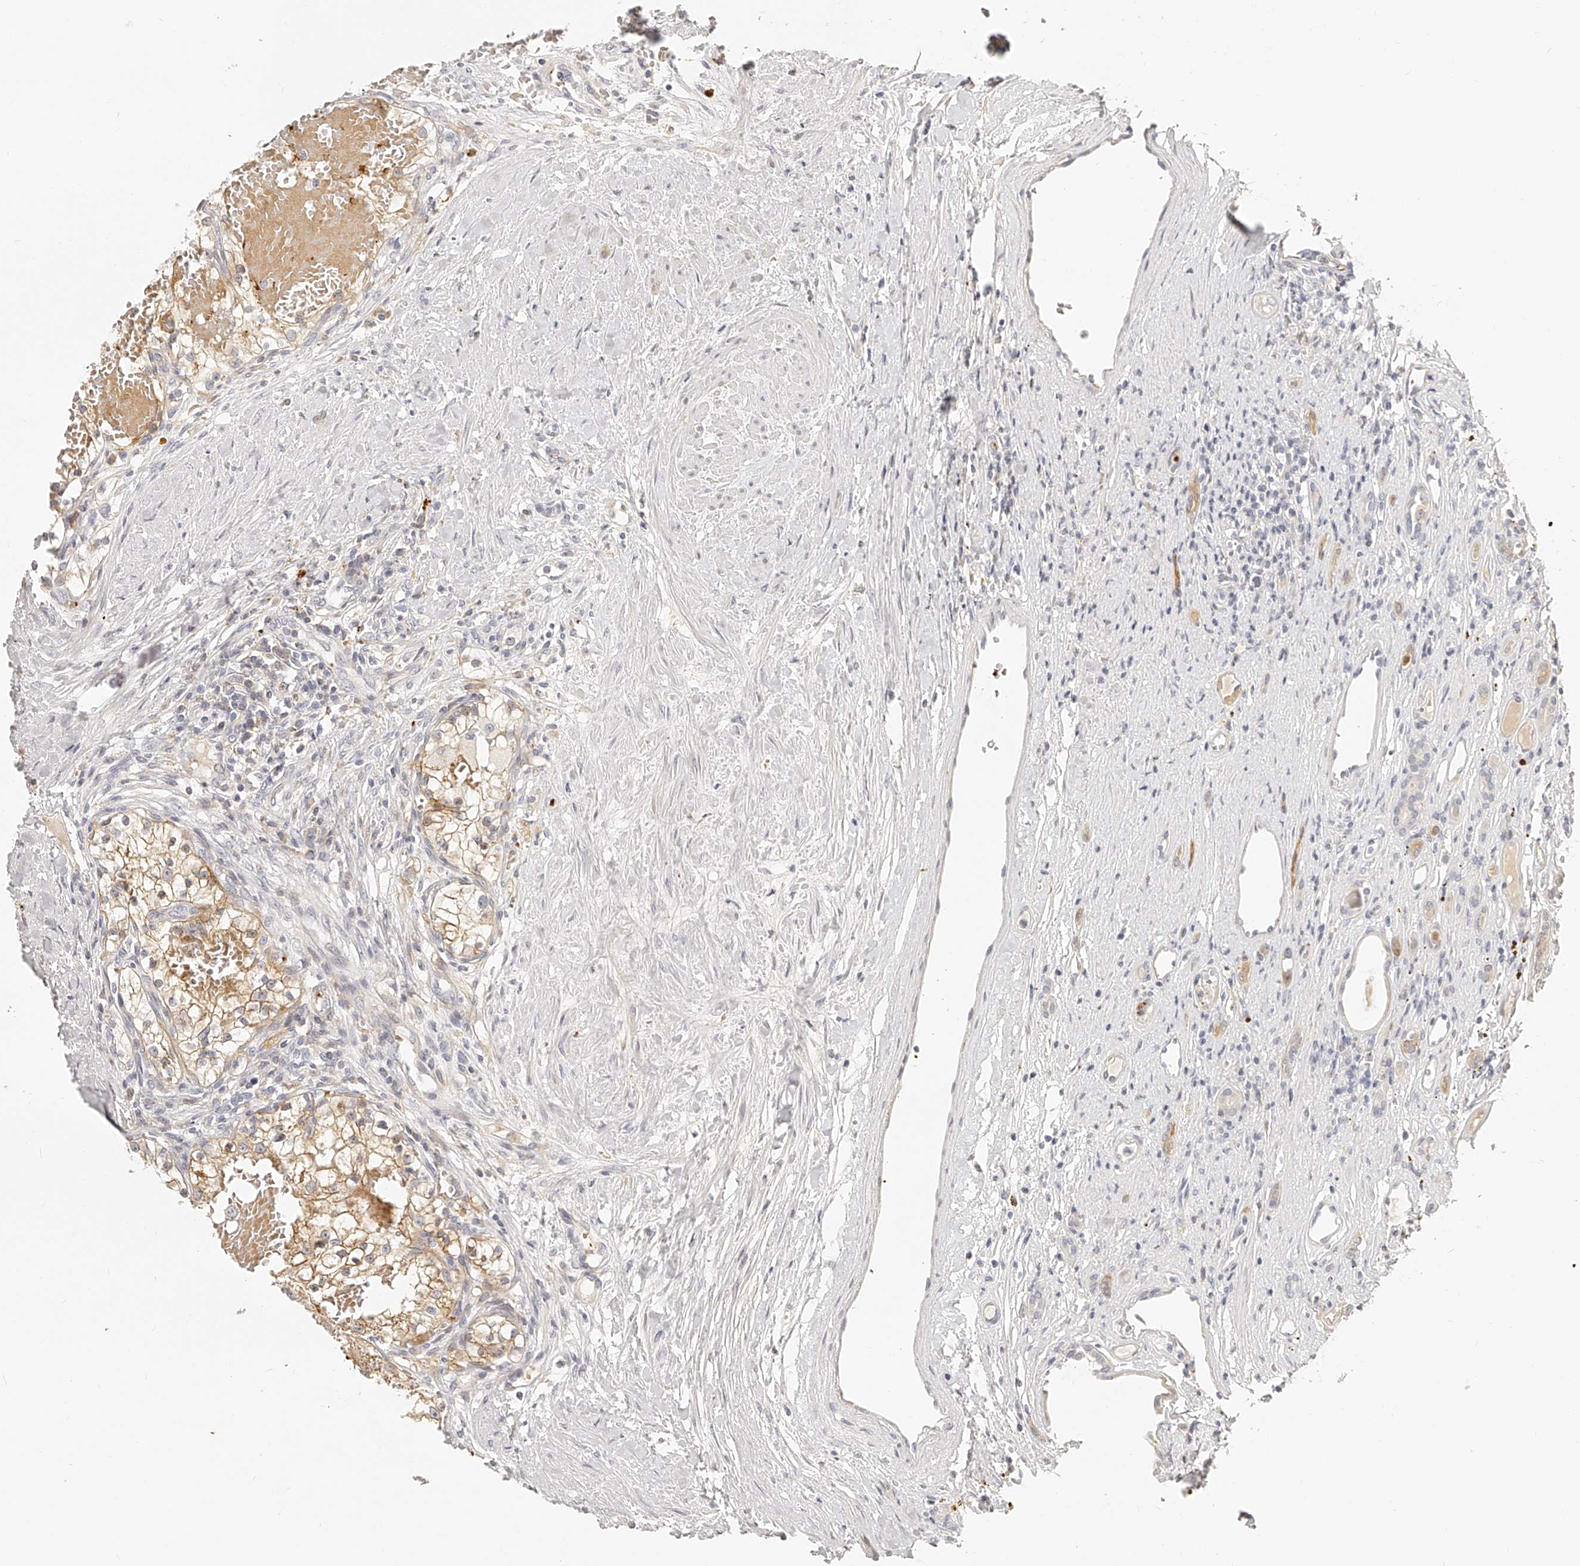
{"staining": {"intensity": "moderate", "quantity": ">75%", "location": "cytoplasmic/membranous"}, "tissue": "renal cancer", "cell_type": "Tumor cells", "image_type": "cancer", "snomed": [{"axis": "morphology", "description": "Normal tissue, NOS"}, {"axis": "morphology", "description": "Adenocarcinoma, NOS"}, {"axis": "topography", "description": "Kidney"}], "caption": "Immunohistochemical staining of renal cancer (adenocarcinoma) demonstrates medium levels of moderate cytoplasmic/membranous protein positivity in approximately >75% of tumor cells. The protein of interest is stained brown, and the nuclei are stained in blue (DAB IHC with brightfield microscopy, high magnification).", "gene": "ITGB3", "patient": {"sex": "male", "age": 68}}